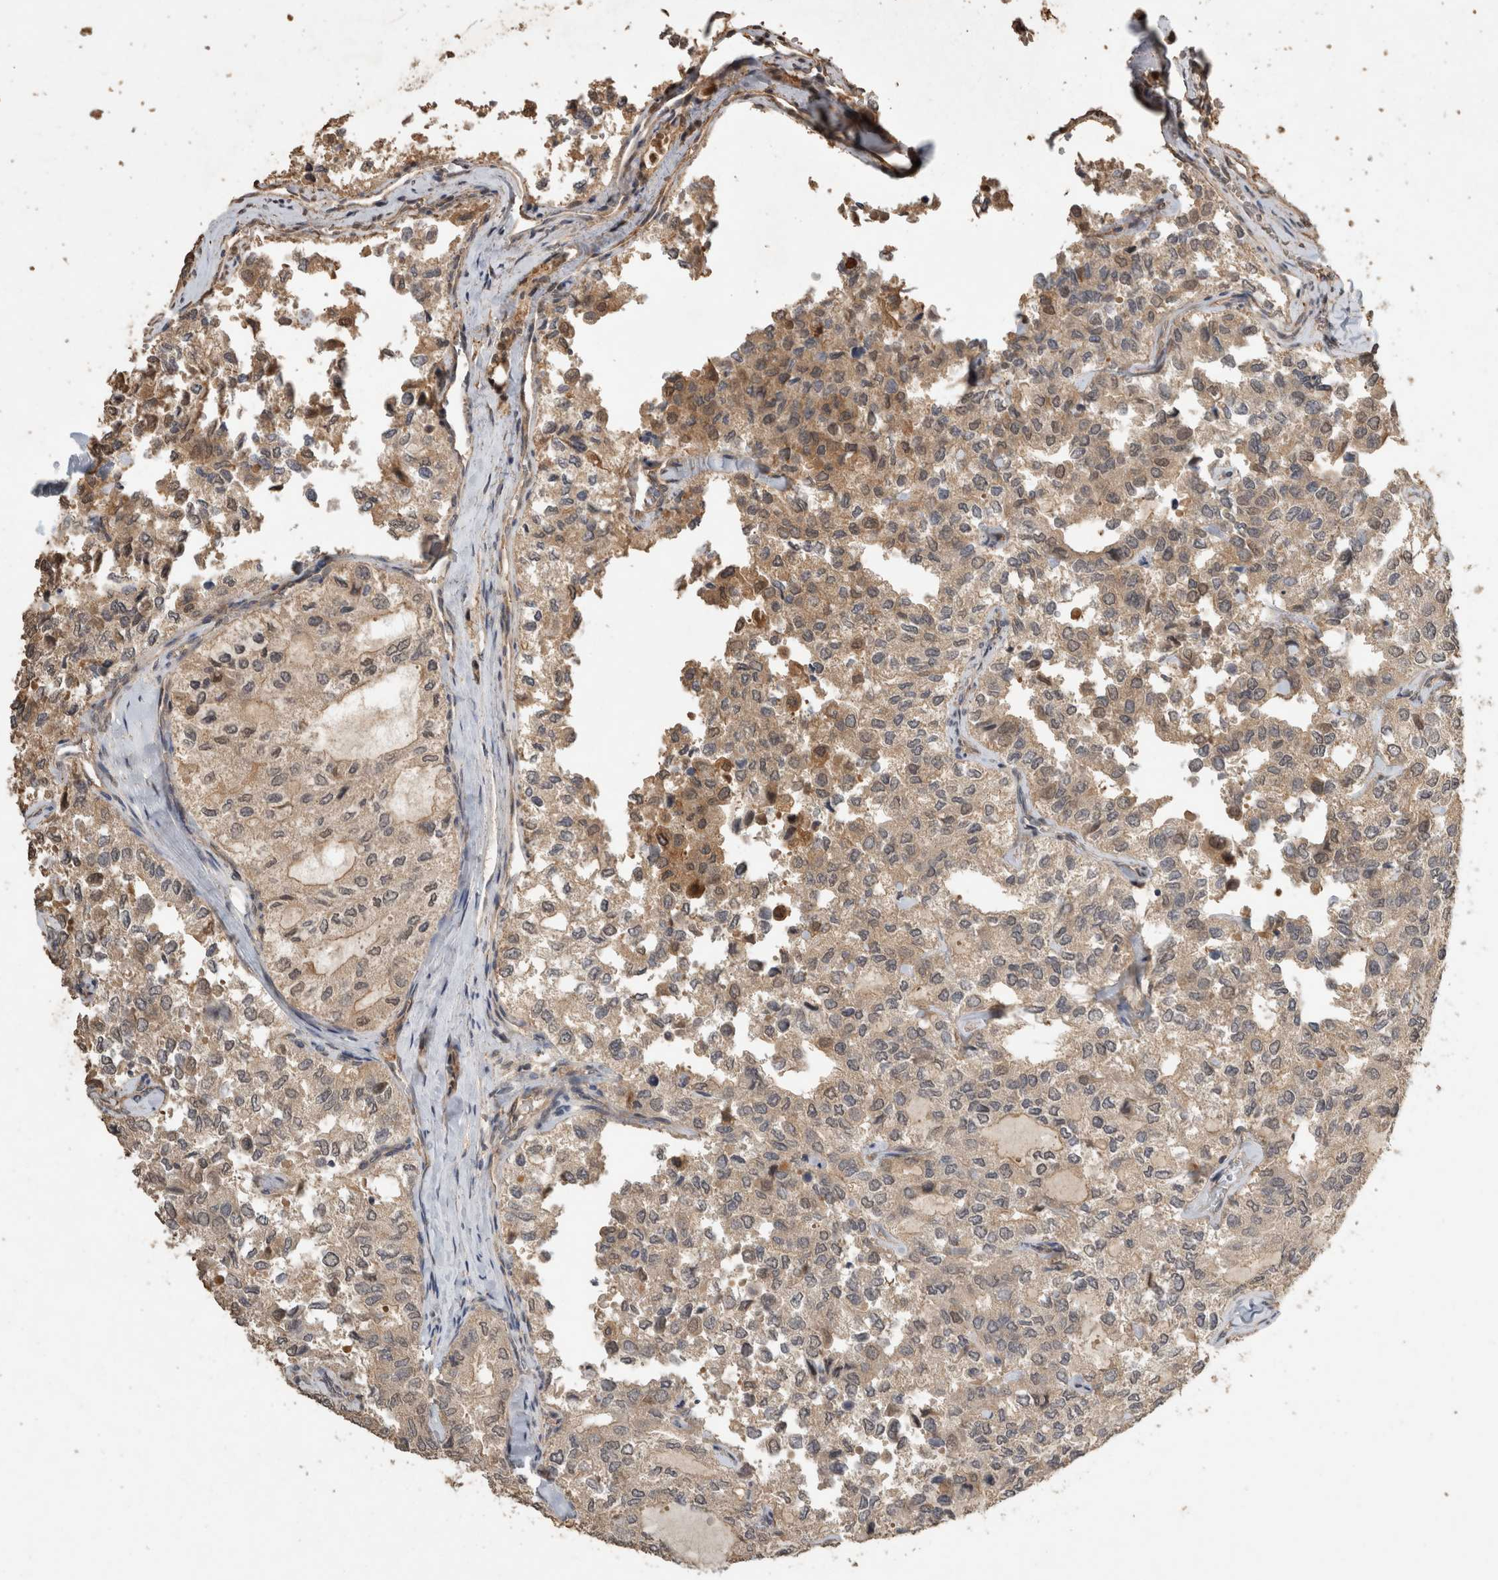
{"staining": {"intensity": "weak", "quantity": "25%-75%", "location": "cytoplasmic/membranous"}, "tissue": "thyroid cancer", "cell_type": "Tumor cells", "image_type": "cancer", "snomed": [{"axis": "morphology", "description": "Follicular adenoma carcinoma, NOS"}, {"axis": "topography", "description": "Thyroid gland"}], "caption": "Immunohistochemical staining of human follicular adenoma carcinoma (thyroid) demonstrates low levels of weak cytoplasmic/membranous positivity in about 25%-75% of tumor cells.", "gene": "RHPN1", "patient": {"sex": "male", "age": 75}}